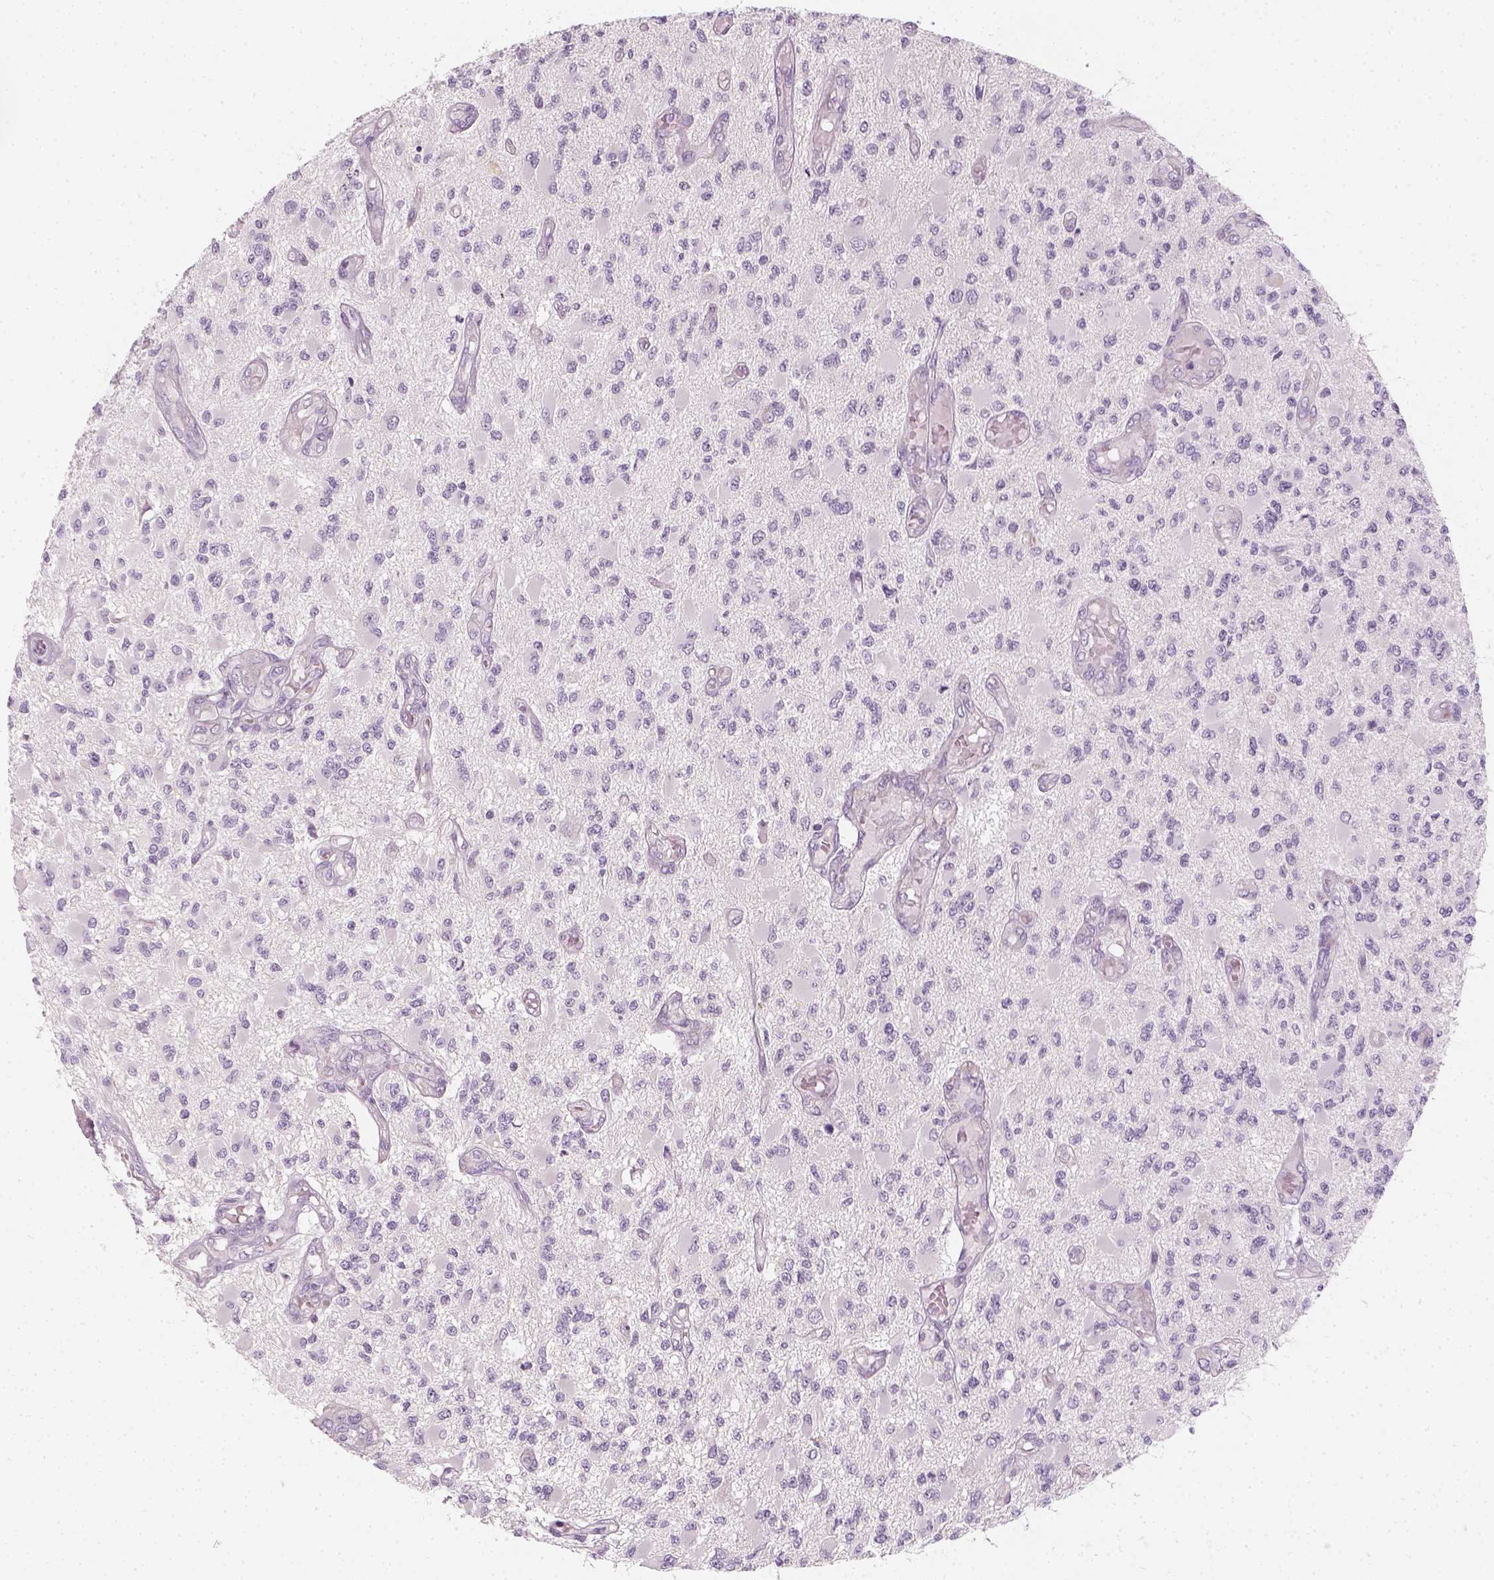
{"staining": {"intensity": "negative", "quantity": "none", "location": "none"}, "tissue": "glioma", "cell_type": "Tumor cells", "image_type": "cancer", "snomed": [{"axis": "morphology", "description": "Glioma, malignant, High grade"}, {"axis": "topography", "description": "Brain"}], "caption": "High power microscopy histopathology image of an immunohistochemistry micrograph of malignant glioma (high-grade), revealing no significant positivity in tumor cells.", "gene": "PRAME", "patient": {"sex": "female", "age": 63}}